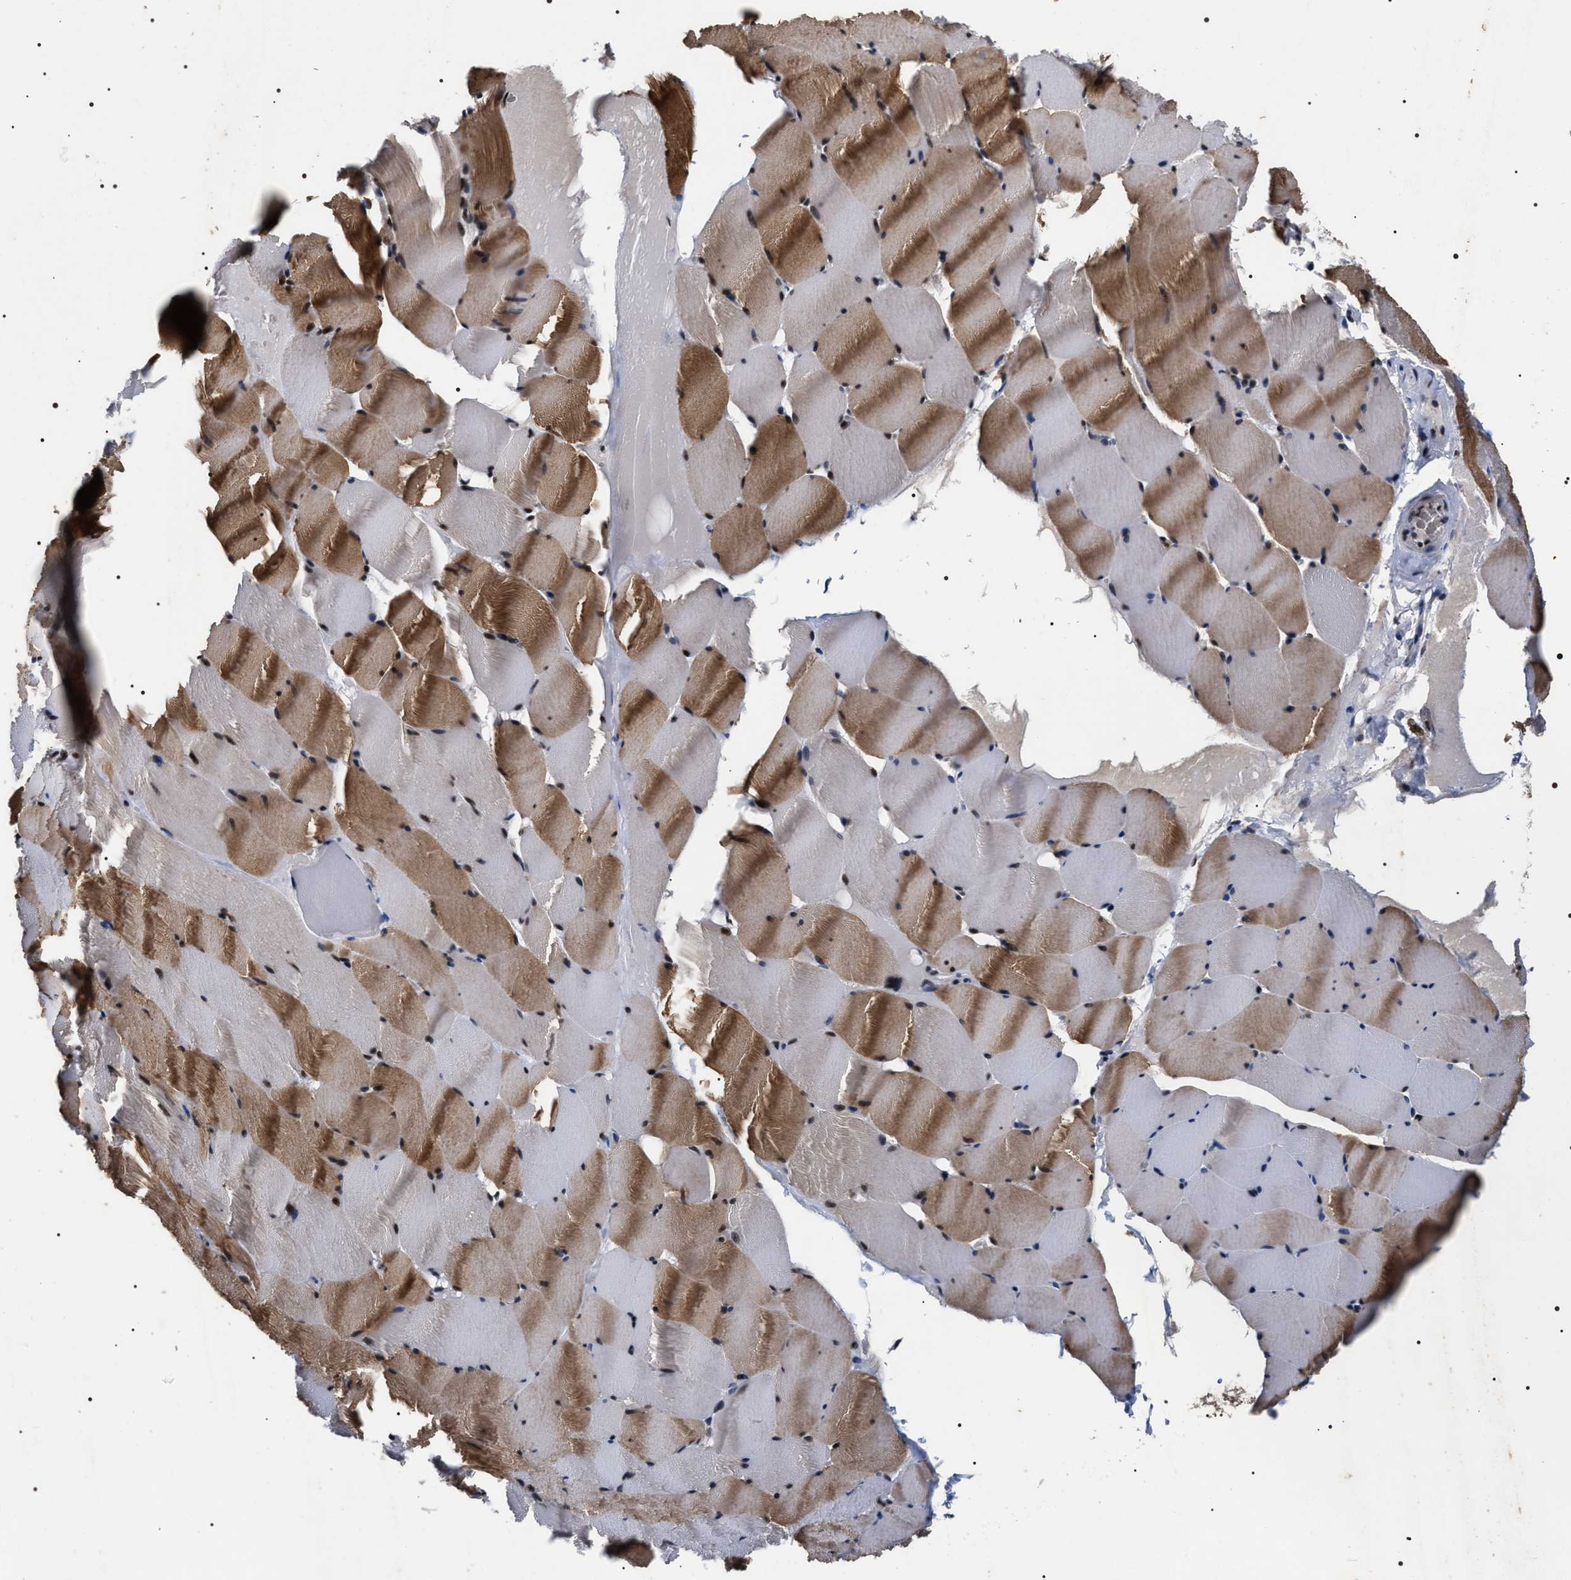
{"staining": {"intensity": "strong", "quantity": "25%-75%", "location": "cytoplasmic/membranous,nuclear"}, "tissue": "skeletal muscle", "cell_type": "Myocytes", "image_type": "normal", "snomed": [{"axis": "morphology", "description": "Normal tissue, NOS"}, {"axis": "topography", "description": "Skeletal muscle"}], "caption": "Immunohistochemical staining of benign human skeletal muscle displays strong cytoplasmic/membranous,nuclear protein staining in approximately 25%-75% of myocytes. (brown staining indicates protein expression, while blue staining denotes nuclei).", "gene": "RRP1B", "patient": {"sex": "male", "age": 62}}